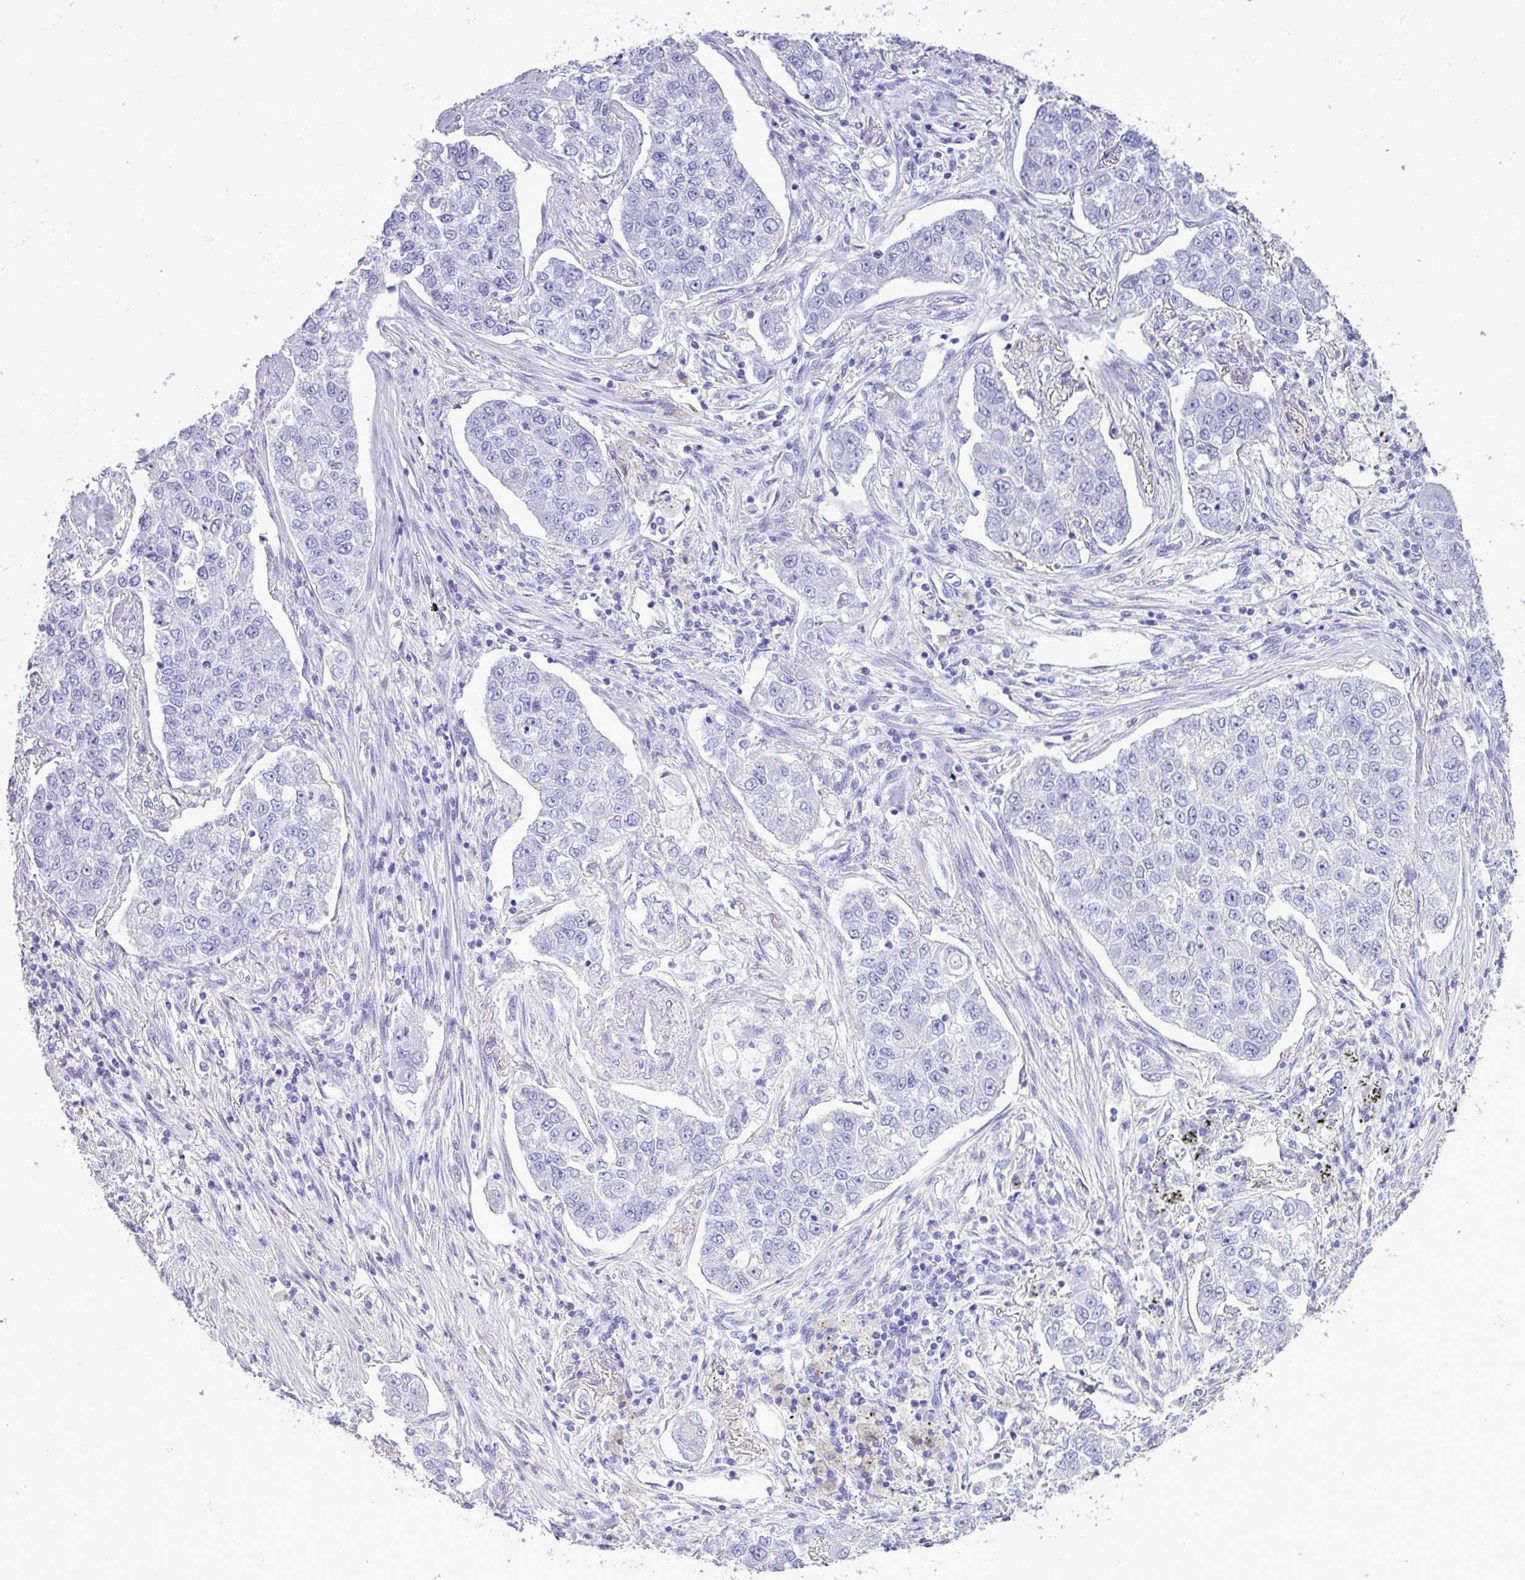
{"staining": {"intensity": "negative", "quantity": "none", "location": "none"}, "tissue": "lung cancer", "cell_type": "Tumor cells", "image_type": "cancer", "snomed": [{"axis": "morphology", "description": "Adenocarcinoma, NOS"}, {"axis": "topography", "description": "Lung"}], "caption": "Immunohistochemistry (IHC) of adenocarcinoma (lung) reveals no positivity in tumor cells. Nuclei are stained in blue.", "gene": "STIMATE", "patient": {"sex": "male", "age": 49}}